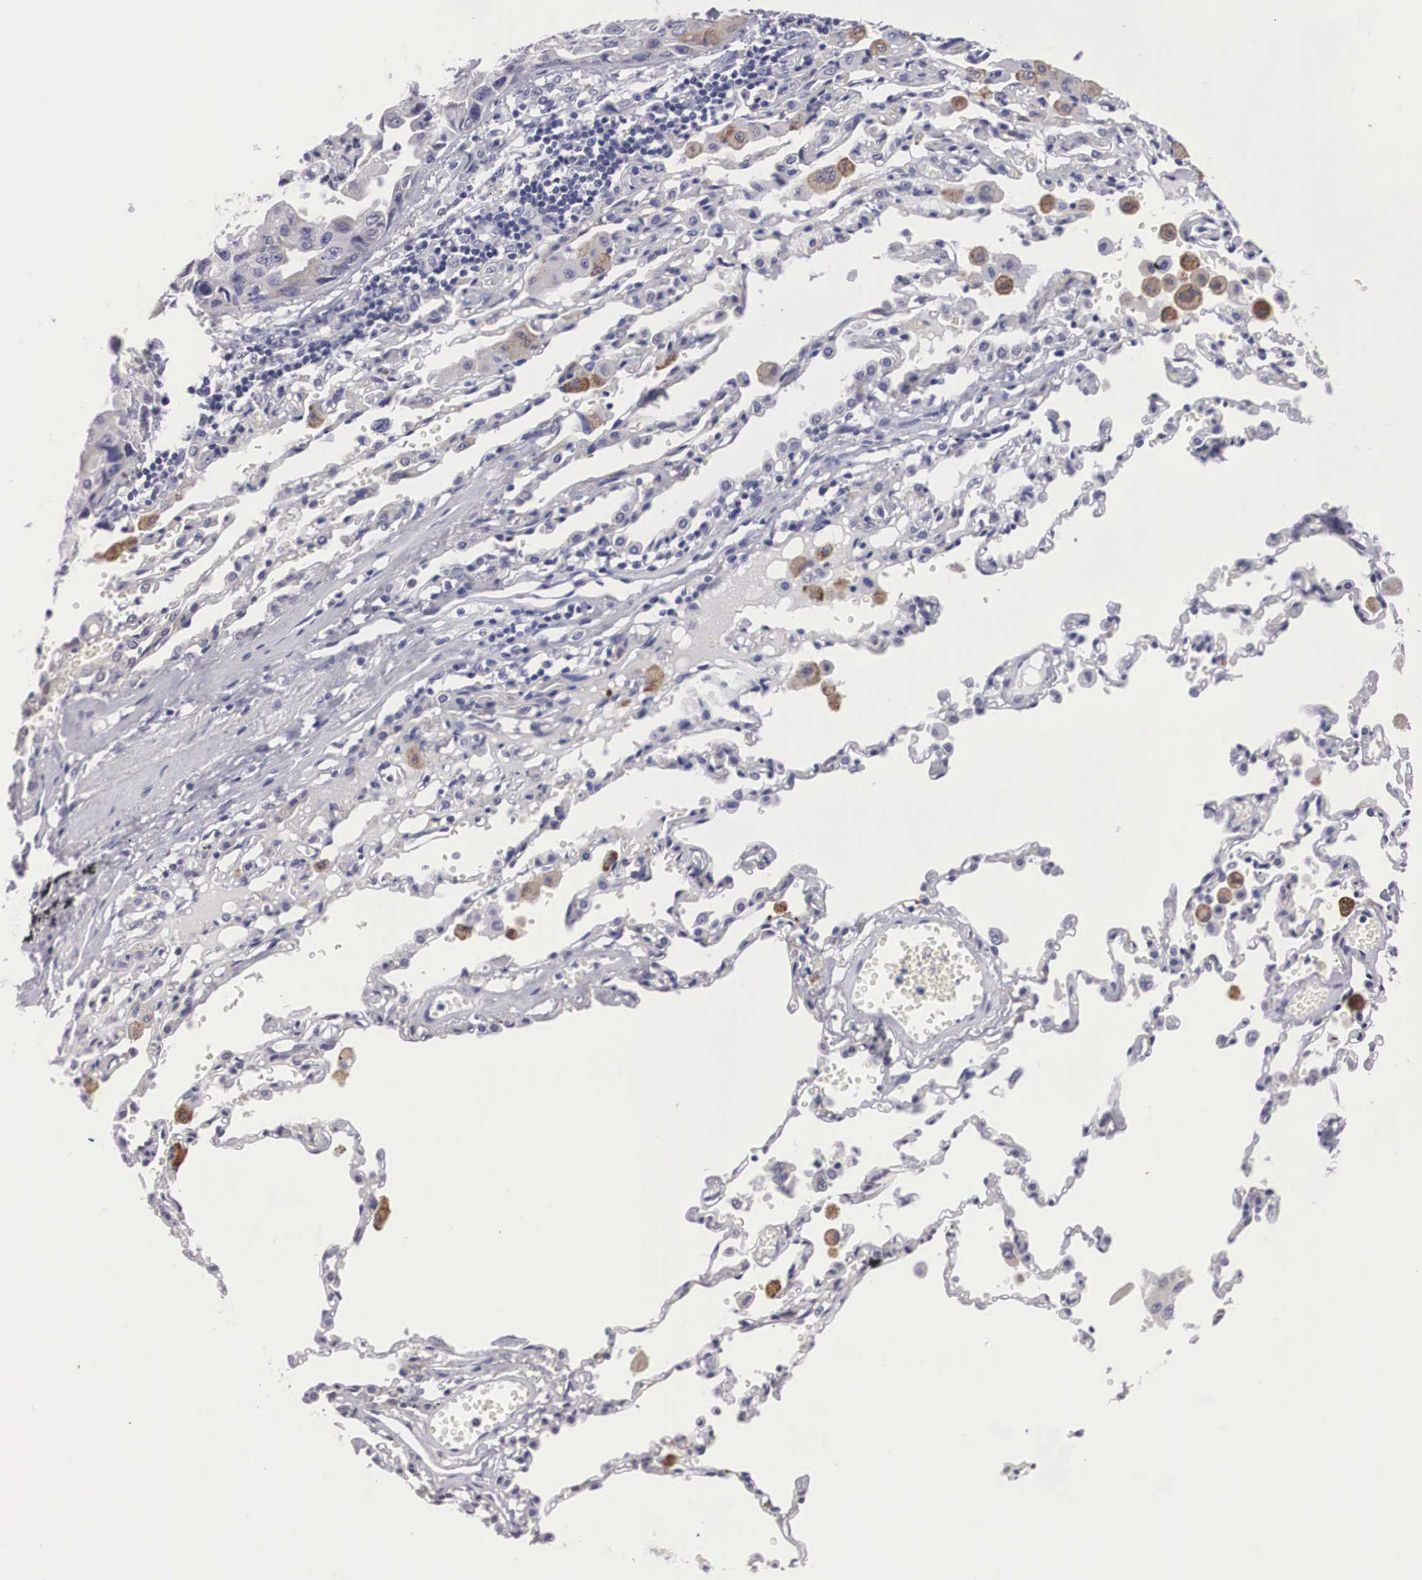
{"staining": {"intensity": "negative", "quantity": "none", "location": "none"}, "tissue": "lung cancer", "cell_type": "Tumor cells", "image_type": "cancer", "snomed": [{"axis": "morphology", "description": "Adenocarcinoma, NOS"}, {"axis": "topography", "description": "Lung"}], "caption": "Lung adenocarcinoma was stained to show a protein in brown. There is no significant staining in tumor cells.", "gene": "ARMCX3", "patient": {"sex": "male", "age": 64}}